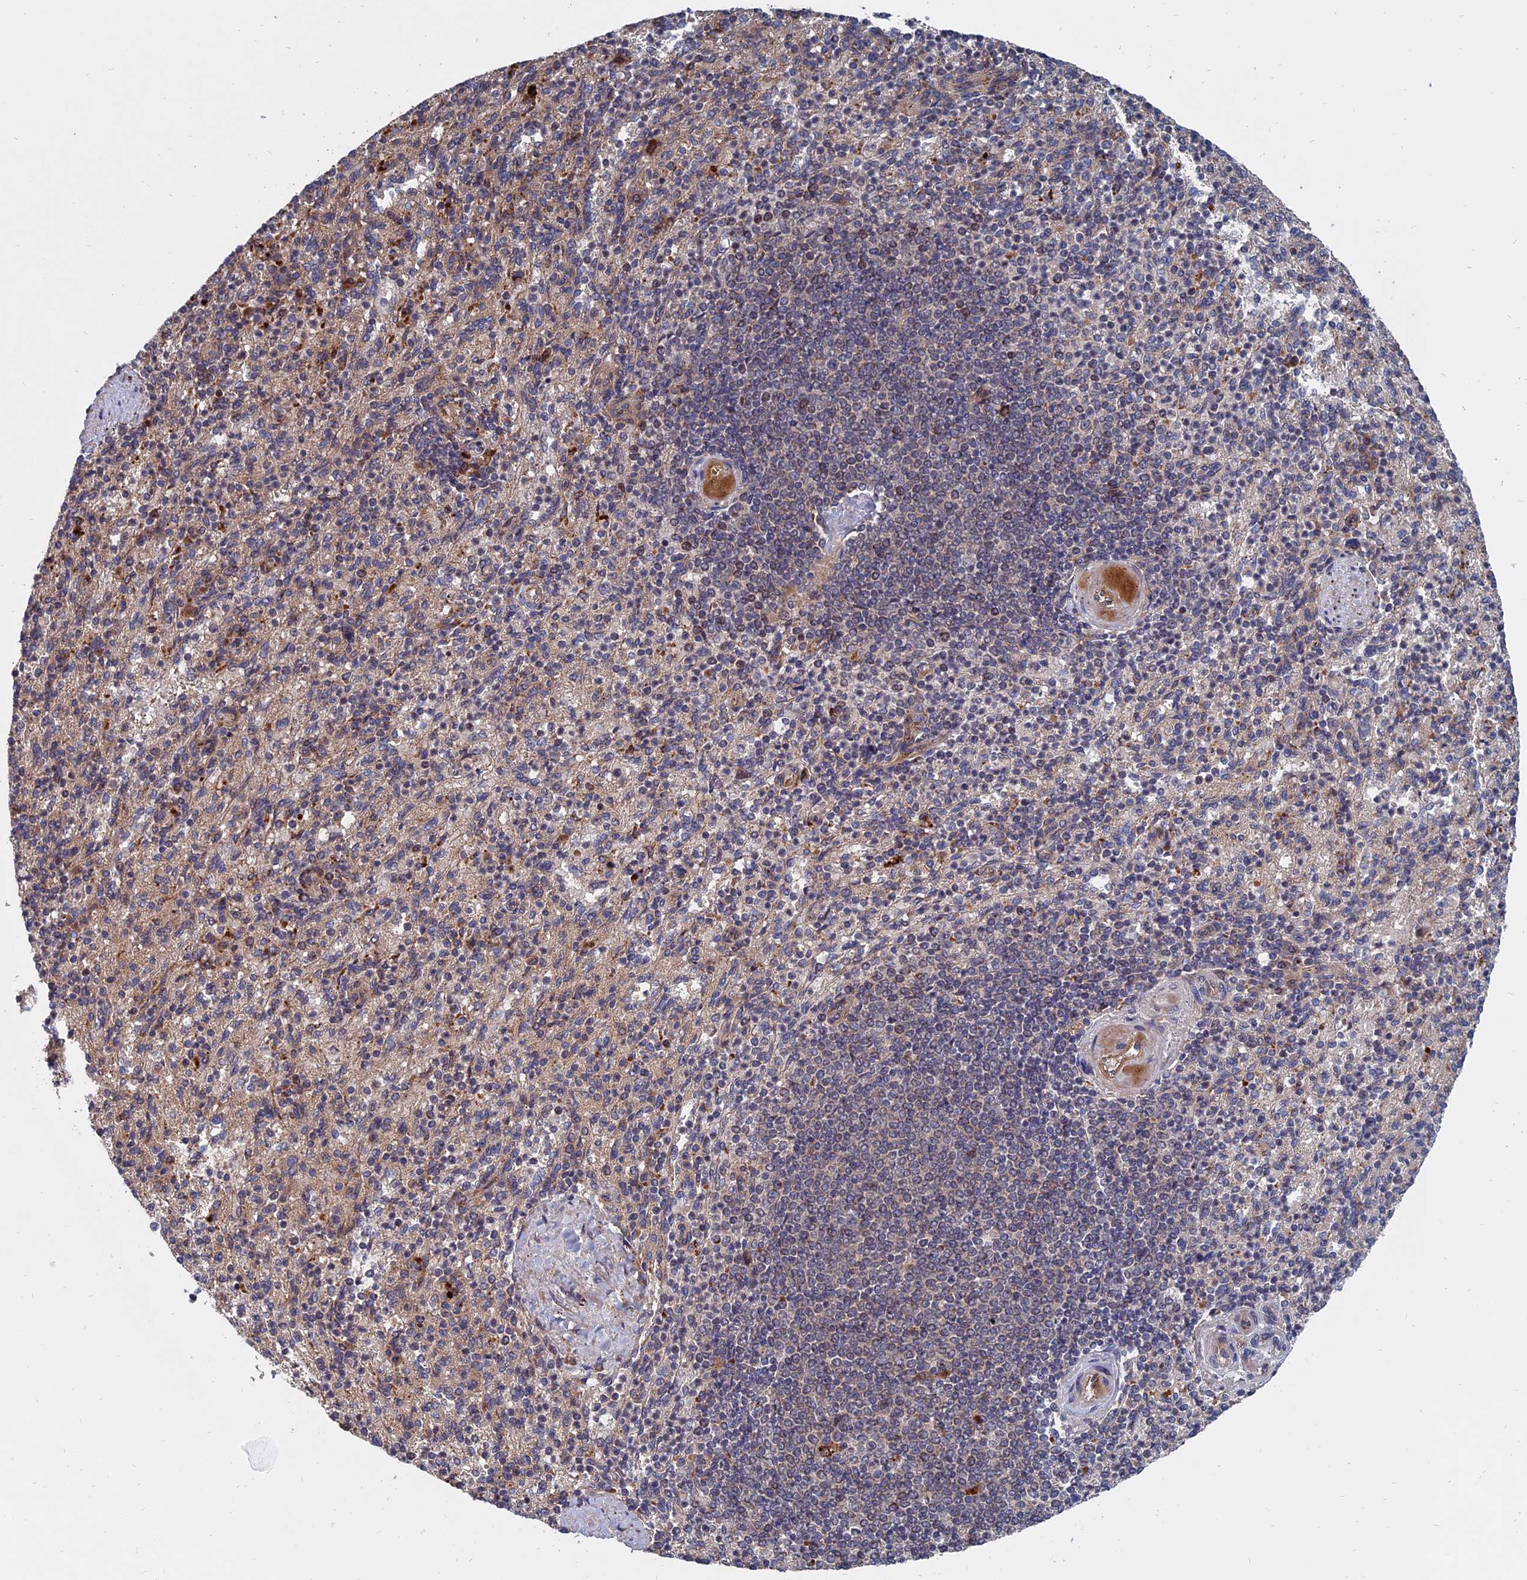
{"staining": {"intensity": "moderate", "quantity": "<25%", "location": "cytoplasmic/membranous"}, "tissue": "spleen", "cell_type": "Cells in red pulp", "image_type": "normal", "snomed": [{"axis": "morphology", "description": "Normal tissue, NOS"}, {"axis": "topography", "description": "Spleen"}], "caption": "Cells in red pulp demonstrate moderate cytoplasmic/membranous positivity in about <25% of cells in benign spleen. (DAB (3,3'-diaminobenzidine) IHC with brightfield microscopy, high magnification).", "gene": "TRAPPC2L", "patient": {"sex": "female", "age": 74}}